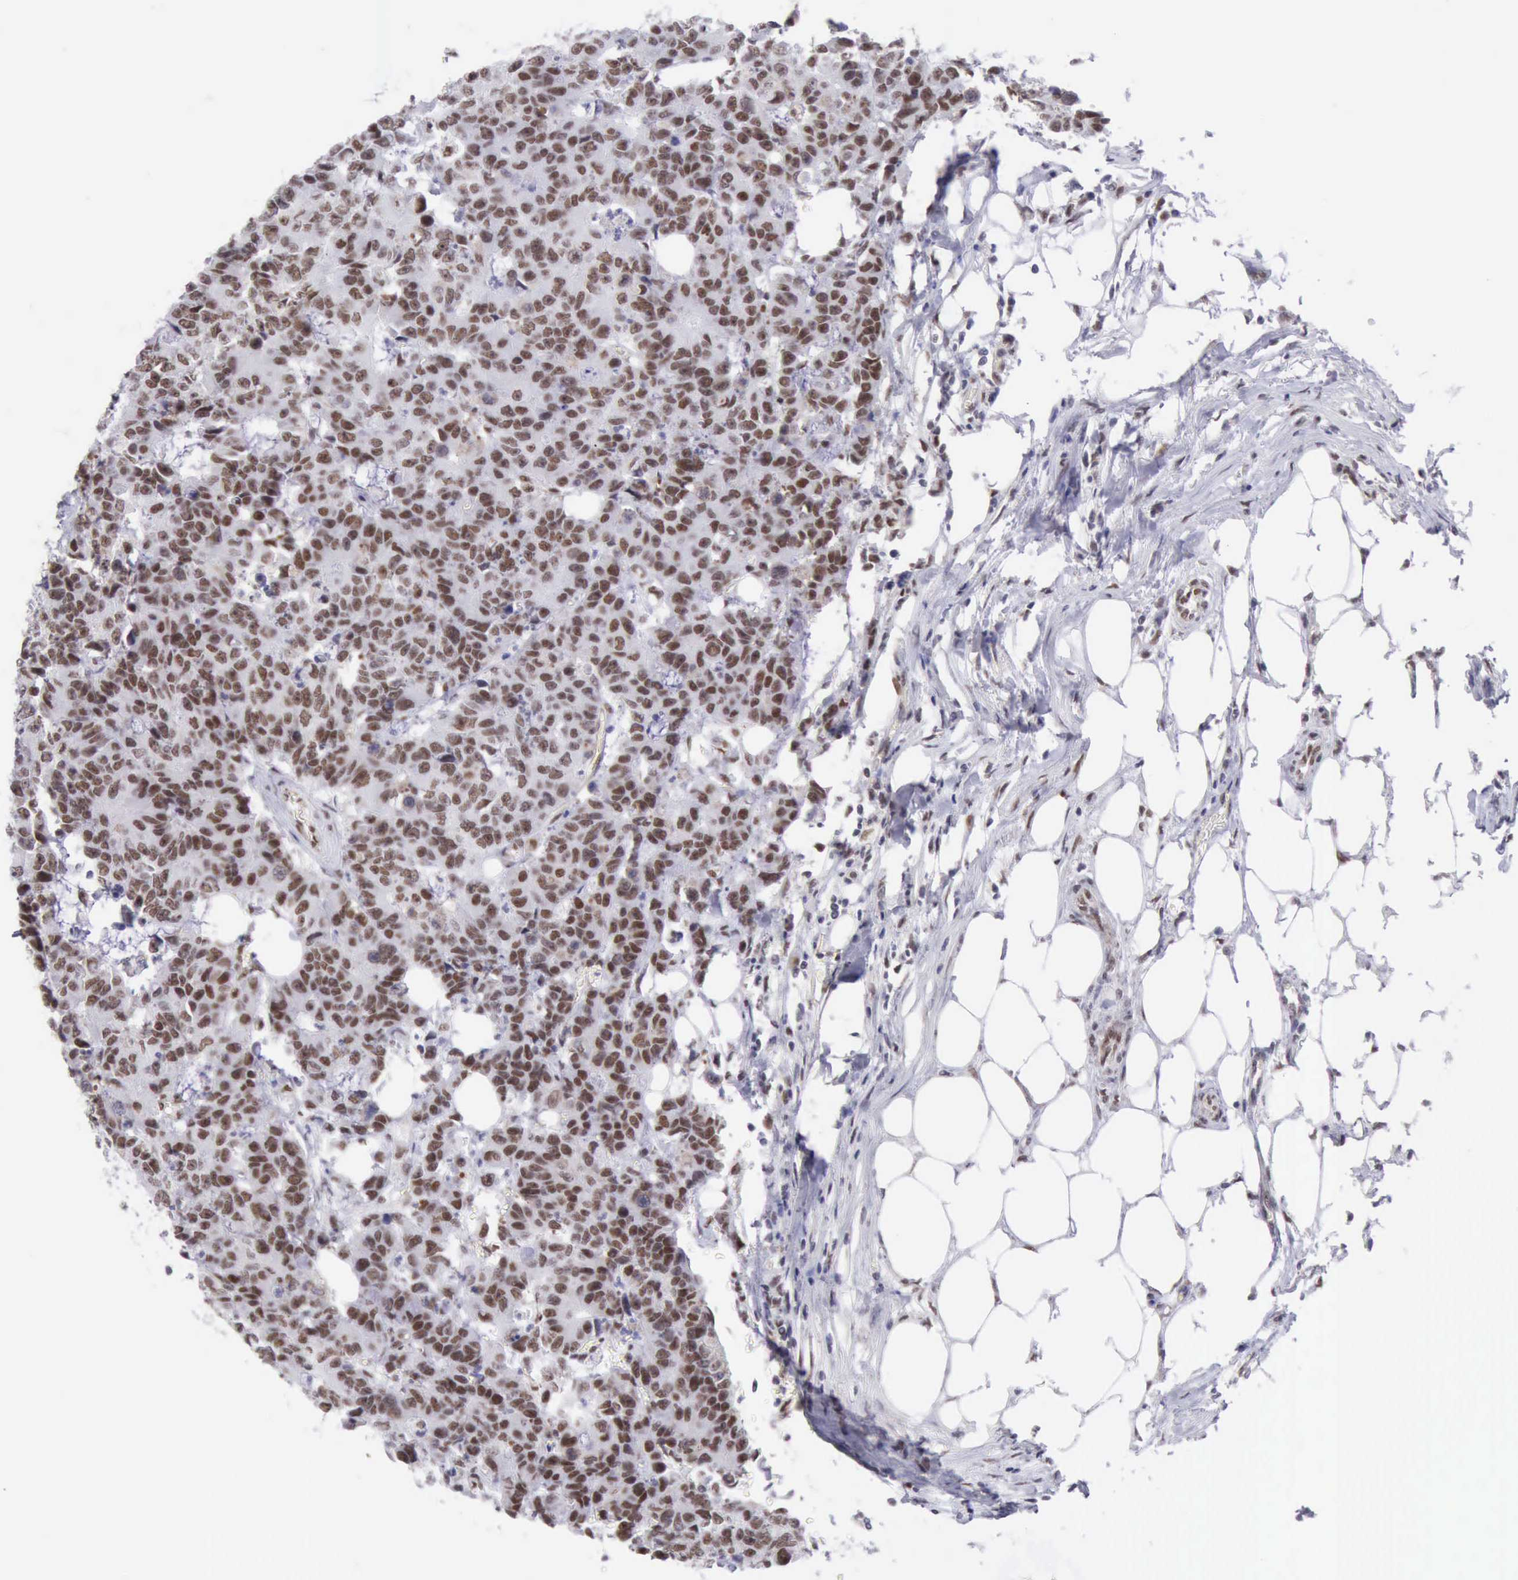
{"staining": {"intensity": "moderate", "quantity": ">75%", "location": "nuclear"}, "tissue": "colorectal cancer", "cell_type": "Tumor cells", "image_type": "cancer", "snomed": [{"axis": "morphology", "description": "Adenocarcinoma, NOS"}, {"axis": "topography", "description": "Colon"}], "caption": "Adenocarcinoma (colorectal) tissue shows moderate nuclear positivity in about >75% of tumor cells", "gene": "ERCC4", "patient": {"sex": "female", "age": 86}}